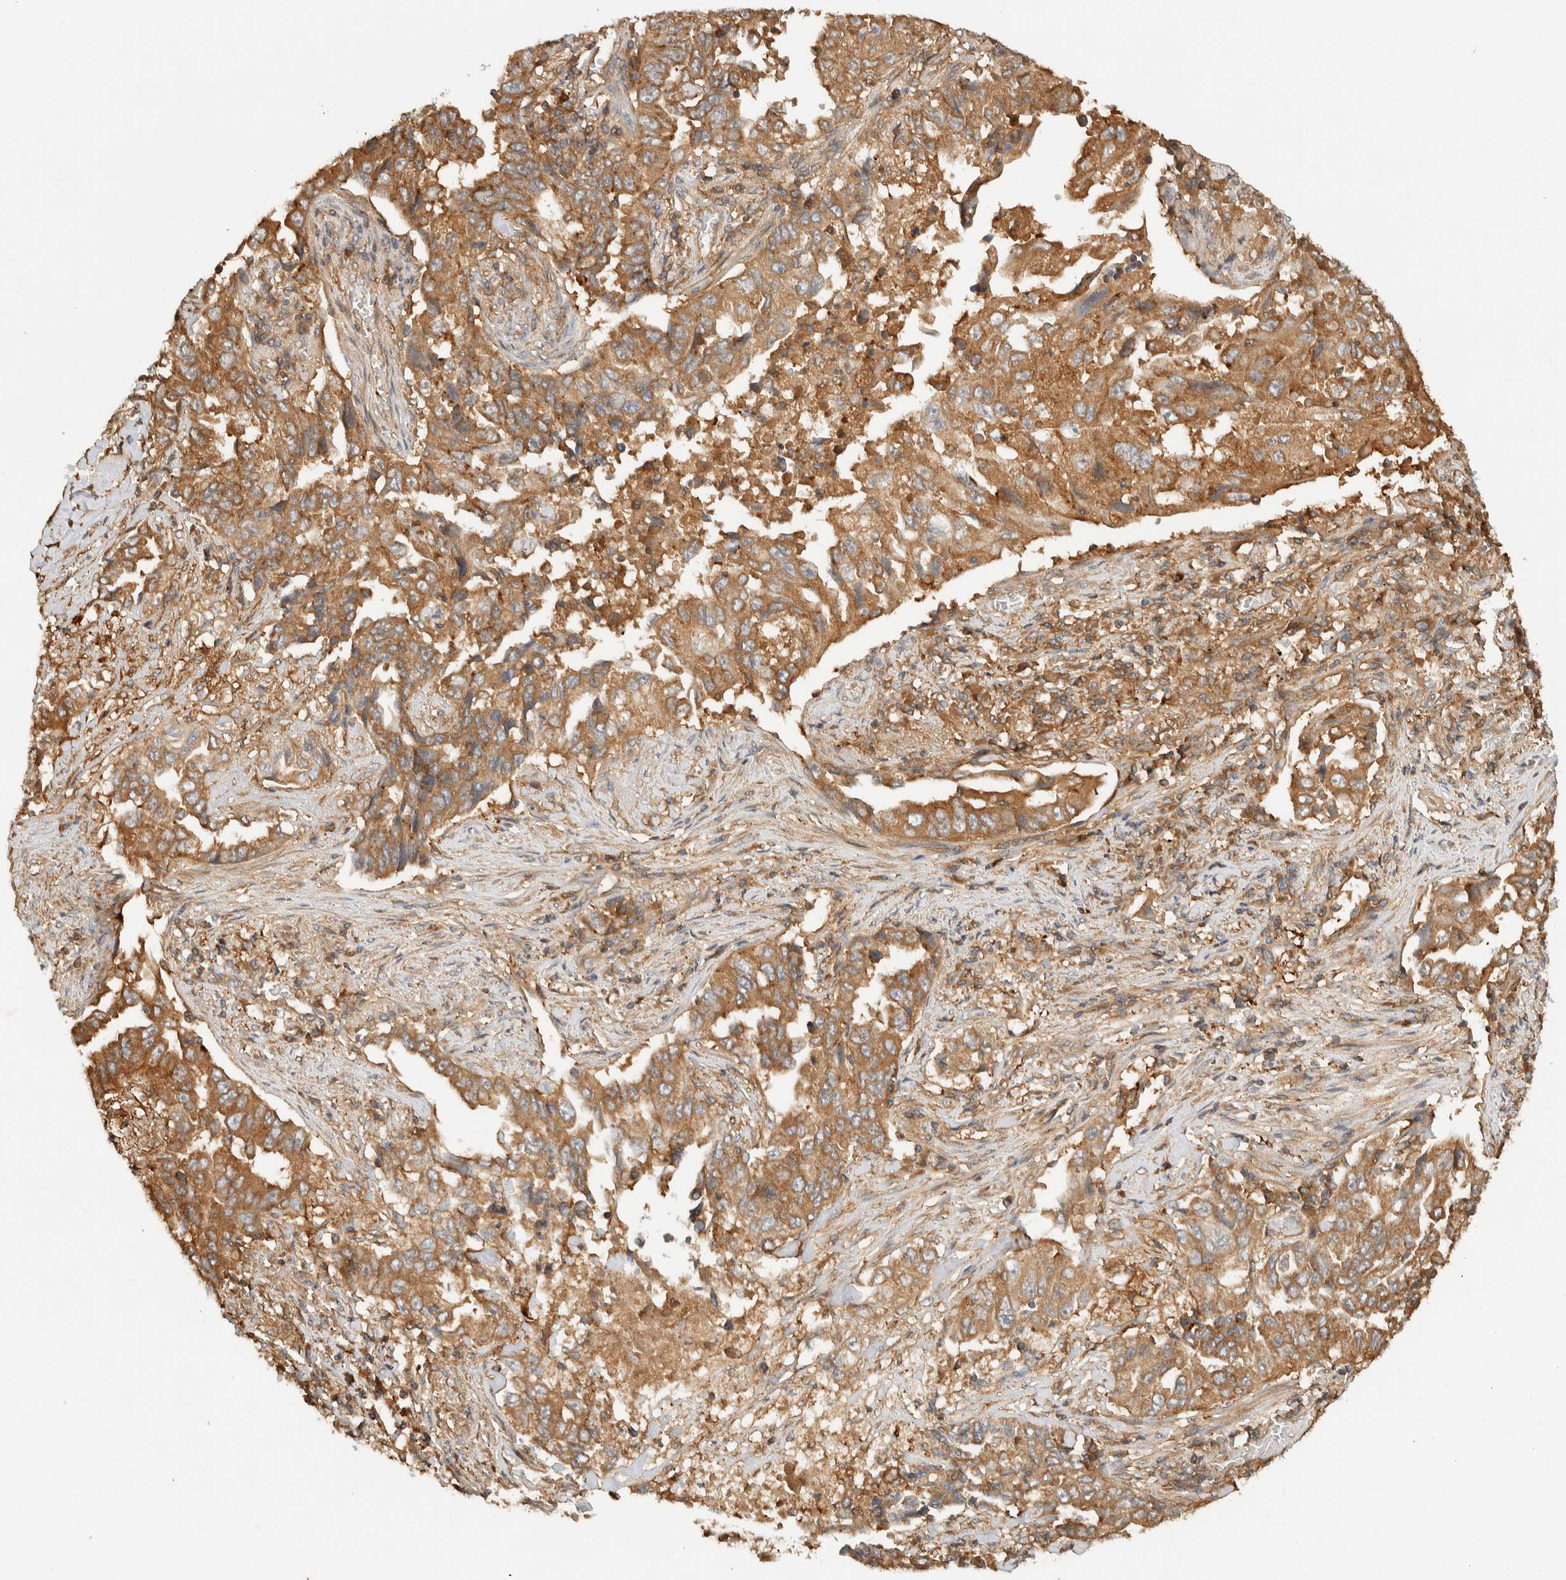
{"staining": {"intensity": "moderate", "quantity": ">75%", "location": "cytoplasmic/membranous"}, "tissue": "lung cancer", "cell_type": "Tumor cells", "image_type": "cancer", "snomed": [{"axis": "morphology", "description": "Adenocarcinoma, NOS"}, {"axis": "topography", "description": "Lung"}], "caption": "The immunohistochemical stain highlights moderate cytoplasmic/membranous positivity in tumor cells of lung cancer tissue. (DAB (3,3'-diaminobenzidine) = brown stain, brightfield microscopy at high magnification).", "gene": "TMEM192", "patient": {"sex": "female", "age": 51}}